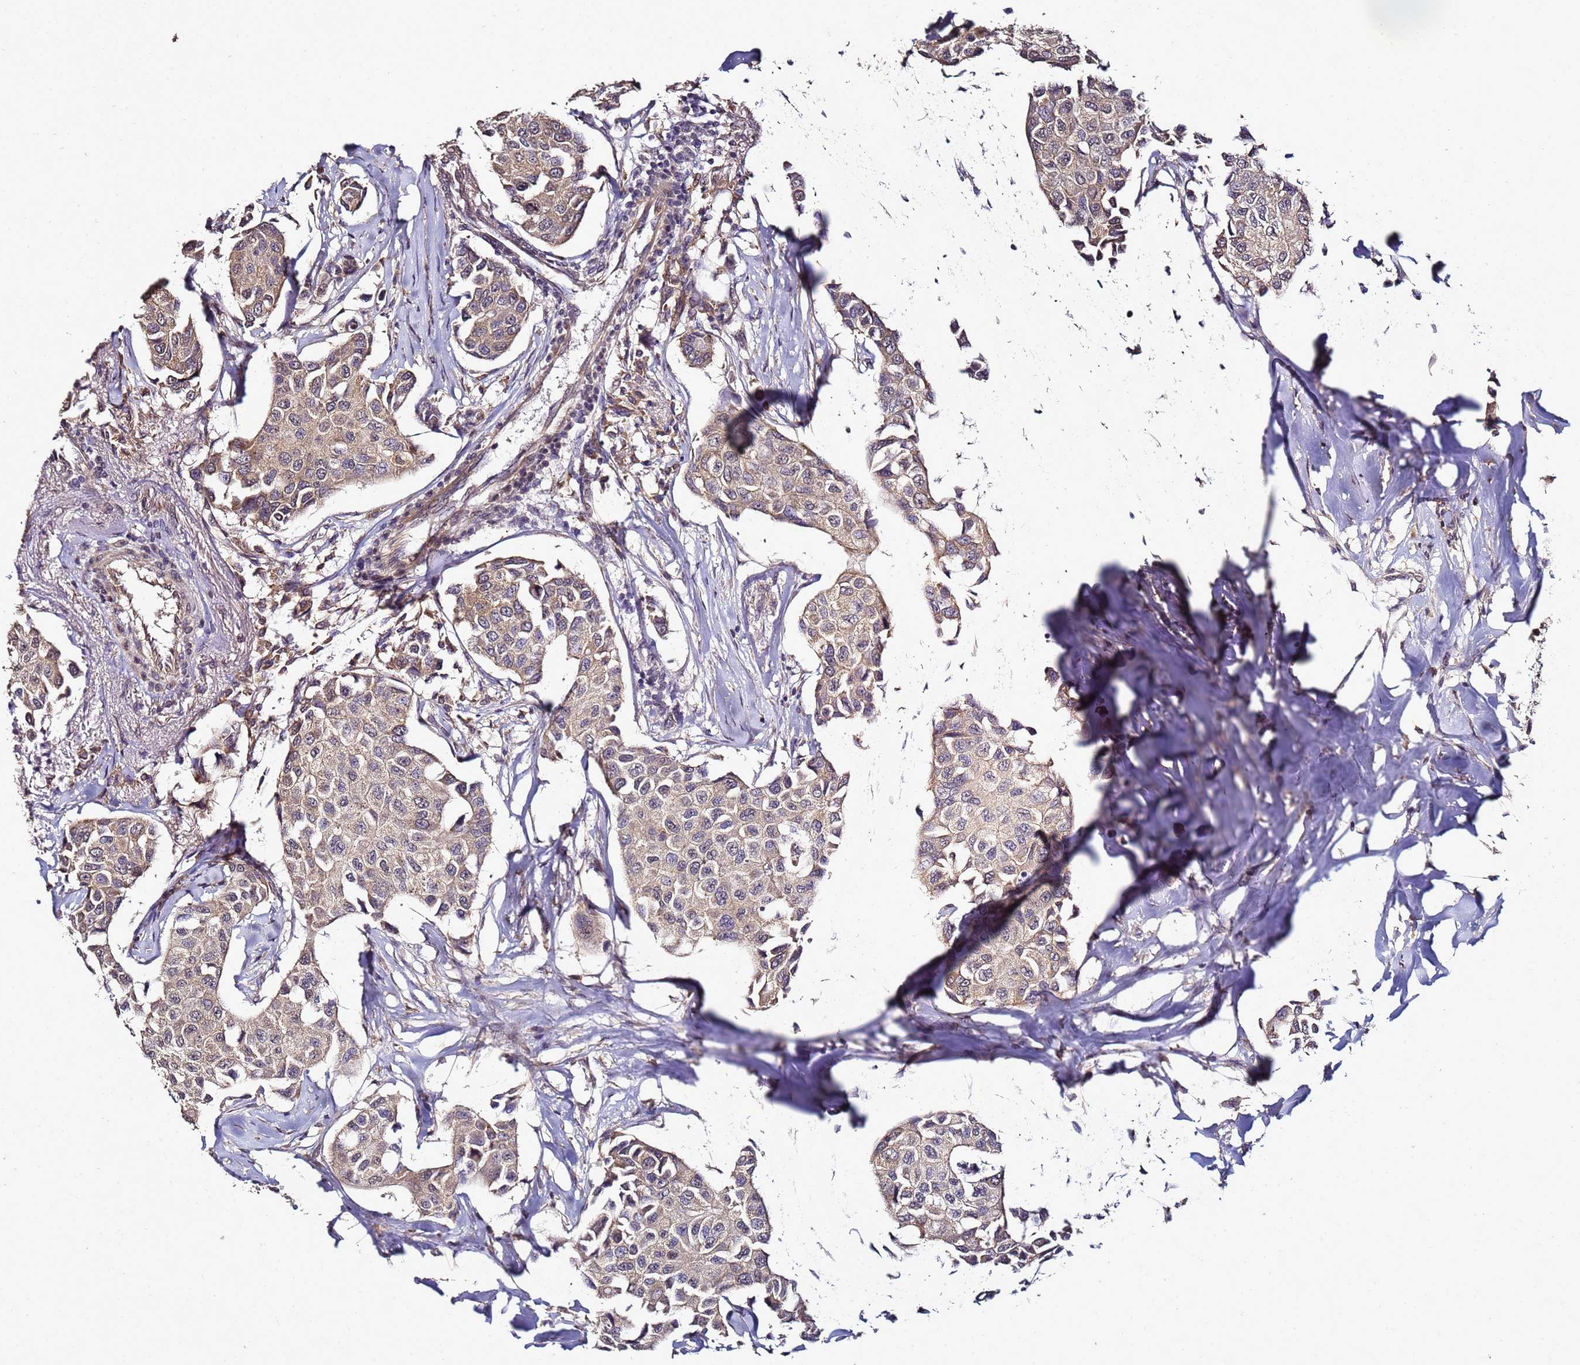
{"staining": {"intensity": "weak", "quantity": ">75%", "location": "cytoplasmic/membranous"}, "tissue": "breast cancer", "cell_type": "Tumor cells", "image_type": "cancer", "snomed": [{"axis": "morphology", "description": "Duct carcinoma"}, {"axis": "topography", "description": "Breast"}], "caption": "Protein expression by IHC demonstrates weak cytoplasmic/membranous staining in approximately >75% of tumor cells in breast cancer (intraductal carcinoma). (brown staining indicates protein expression, while blue staining denotes nuclei).", "gene": "ANKRD17", "patient": {"sex": "female", "age": 80}}